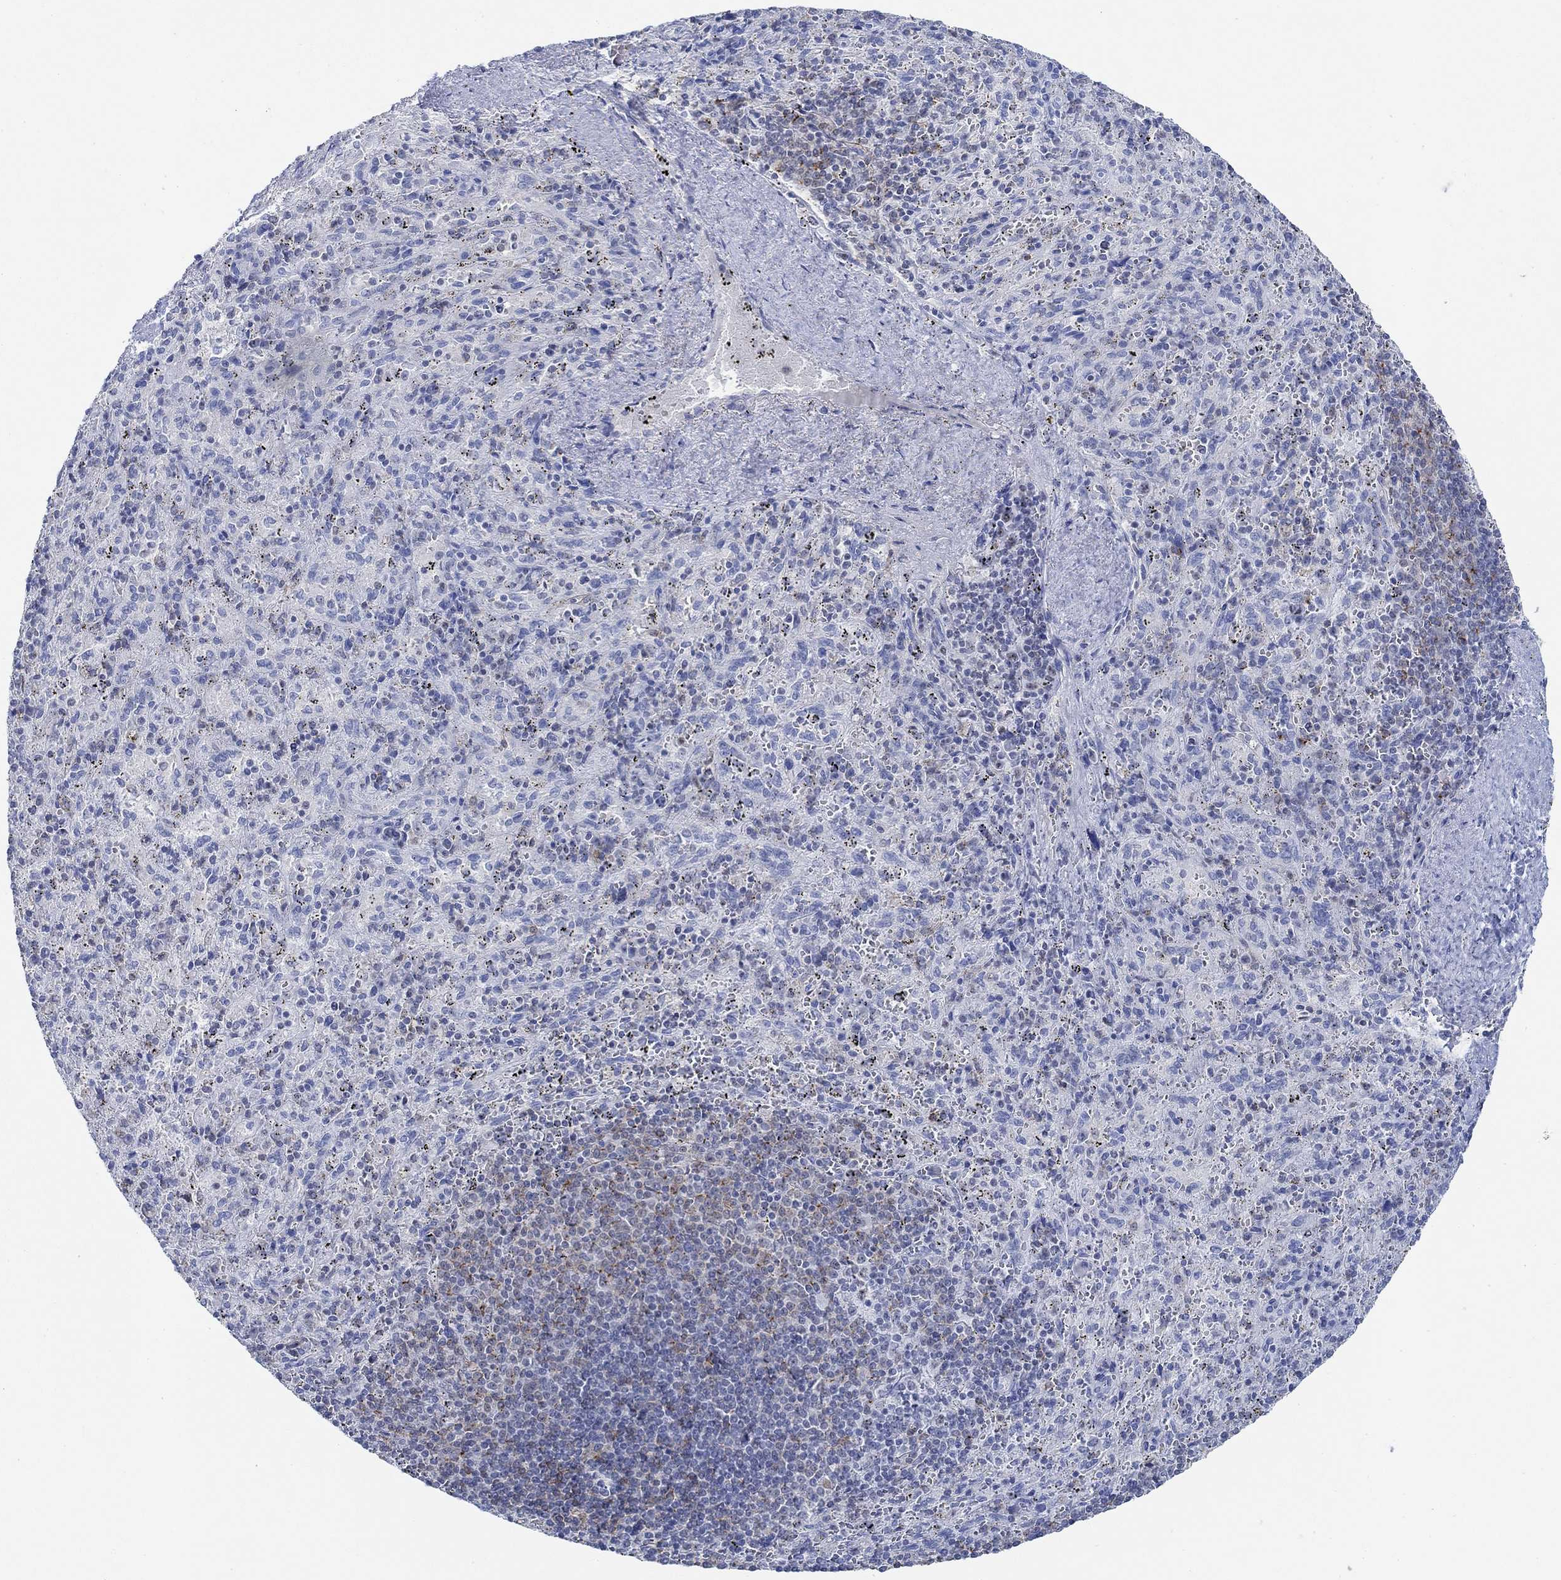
{"staining": {"intensity": "moderate", "quantity": "<25%", "location": "nuclear"}, "tissue": "spleen", "cell_type": "Cells in red pulp", "image_type": "normal", "snomed": [{"axis": "morphology", "description": "Normal tissue, NOS"}, {"axis": "topography", "description": "Spleen"}], "caption": "Immunohistochemistry of unremarkable human spleen shows low levels of moderate nuclear staining in about <25% of cells in red pulp. Using DAB (brown) and hematoxylin (blue) stains, captured at high magnification using brightfield microscopy.", "gene": "PPP1R17", "patient": {"sex": "male", "age": 57}}